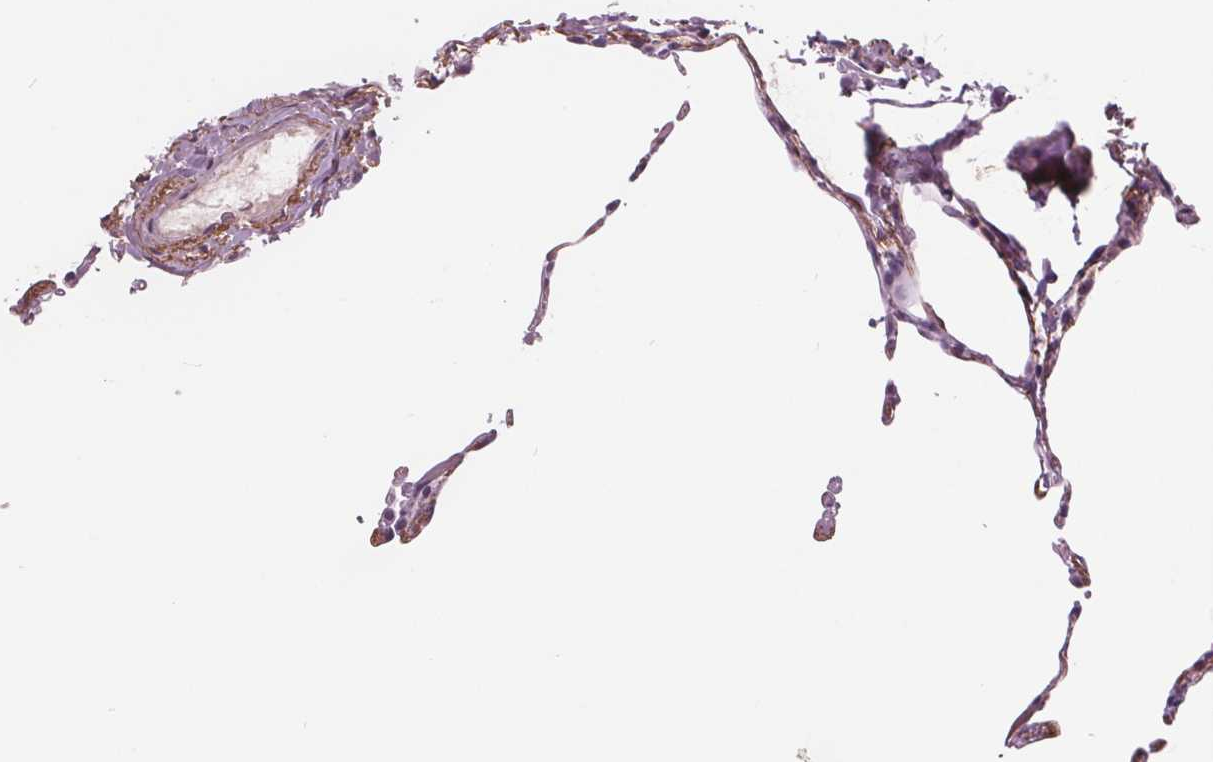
{"staining": {"intensity": "weak", "quantity": "<25%", "location": "cytoplasmic/membranous"}, "tissue": "lung", "cell_type": "Alveolar cells", "image_type": "normal", "snomed": [{"axis": "morphology", "description": "Normal tissue, NOS"}, {"axis": "topography", "description": "Lung"}], "caption": "An image of lung stained for a protein reveals no brown staining in alveolar cells. (Stains: DAB (3,3'-diaminobenzidine) immunohistochemistry (IHC) with hematoxylin counter stain, Microscopy: brightfield microscopy at high magnification).", "gene": "AMBP", "patient": {"sex": "female", "age": 57}}